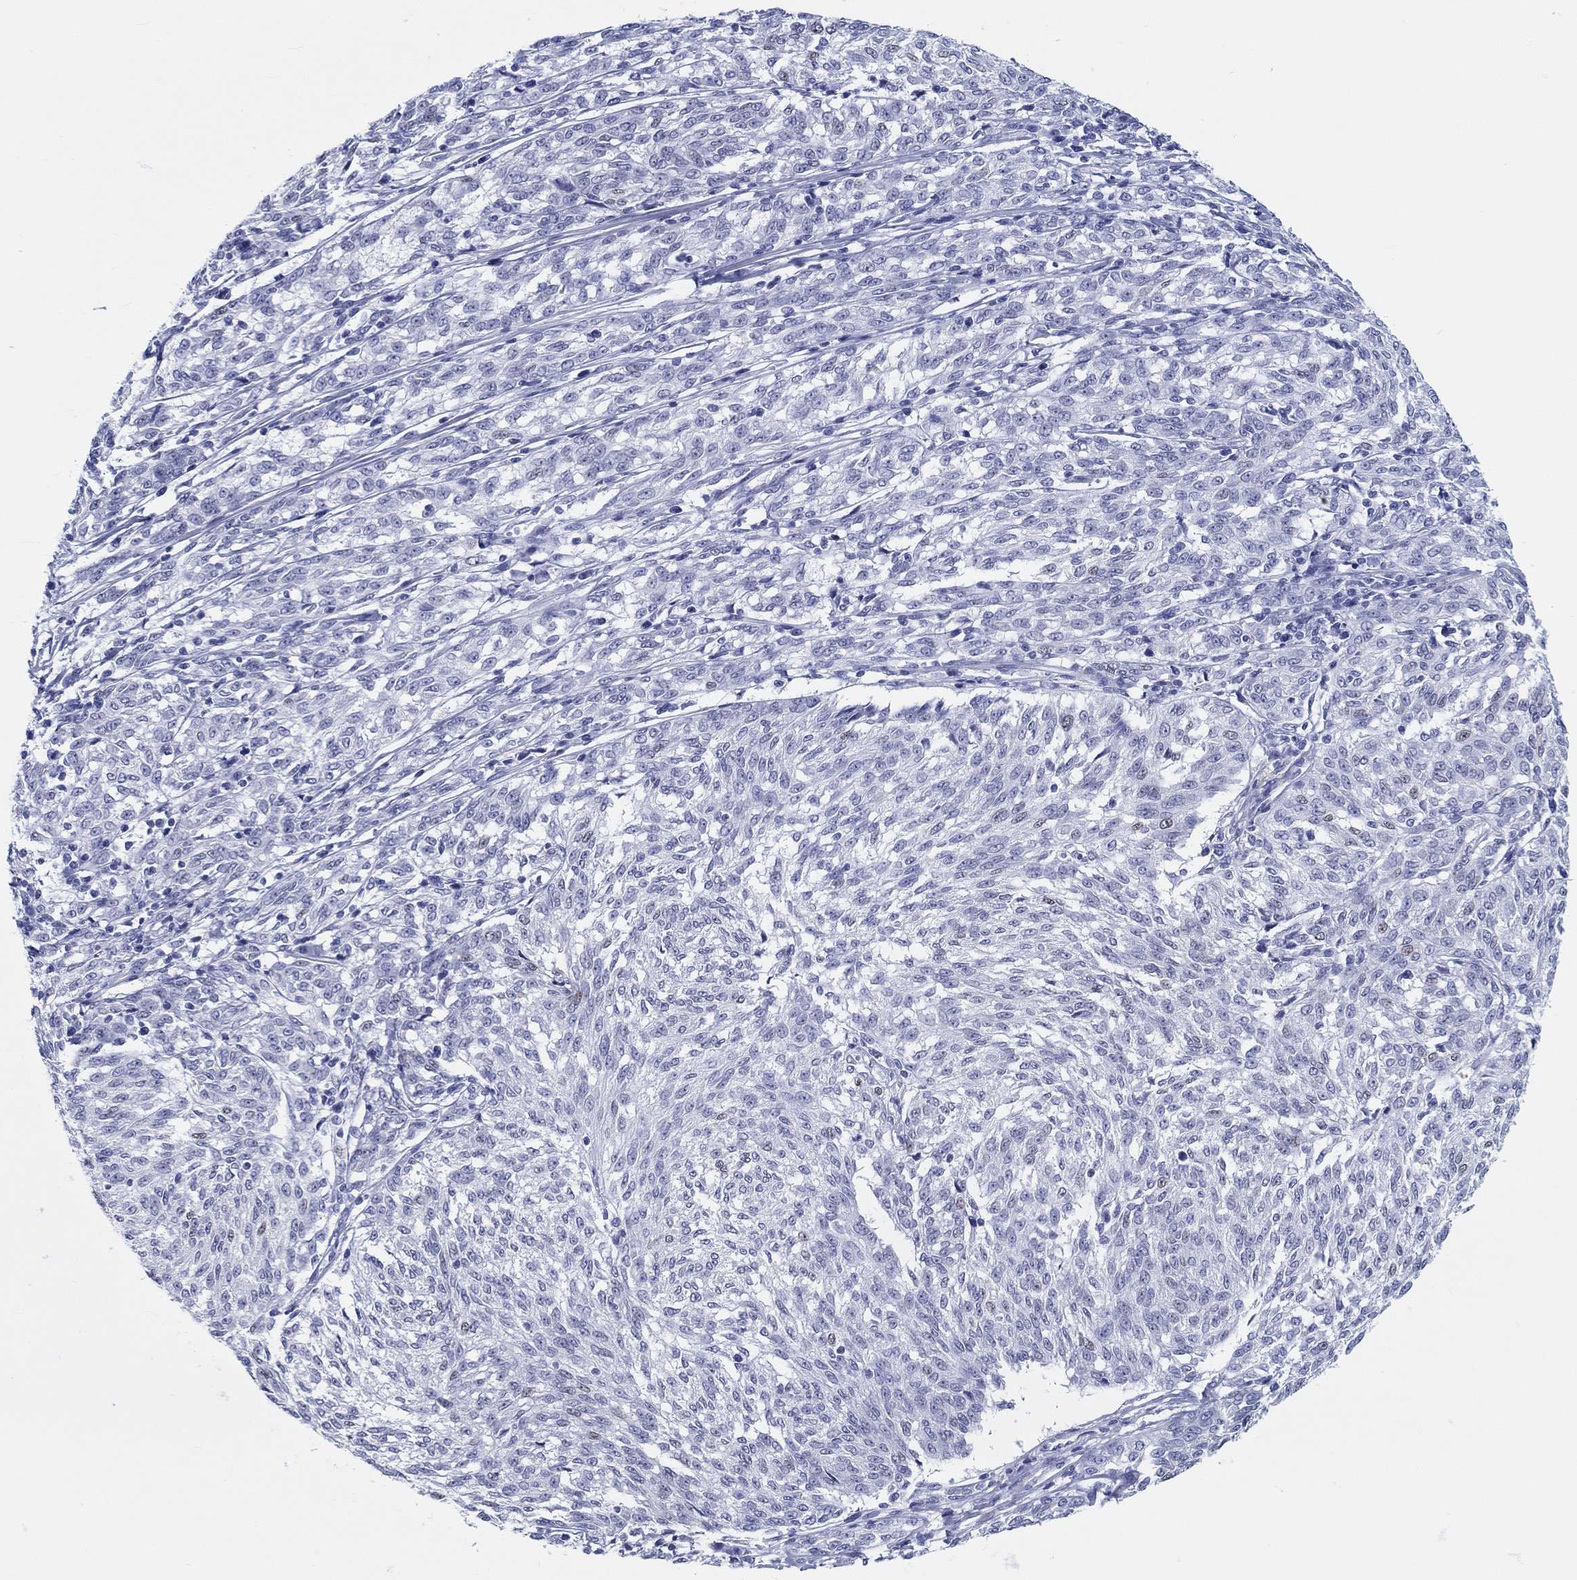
{"staining": {"intensity": "negative", "quantity": "none", "location": "none"}, "tissue": "melanoma", "cell_type": "Tumor cells", "image_type": "cancer", "snomed": [{"axis": "morphology", "description": "Malignant melanoma, NOS"}, {"axis": "topography", "description": "Skin"}], "caption": "A photomicrograph of melanoma stained for a protein exhibits no brown staining in tumor cells. (DAB (3,3'-diaminobenzidine) IHC, high magnification).", "gene": "H1-1", "patient": {"sex": "female", "age": 72}}